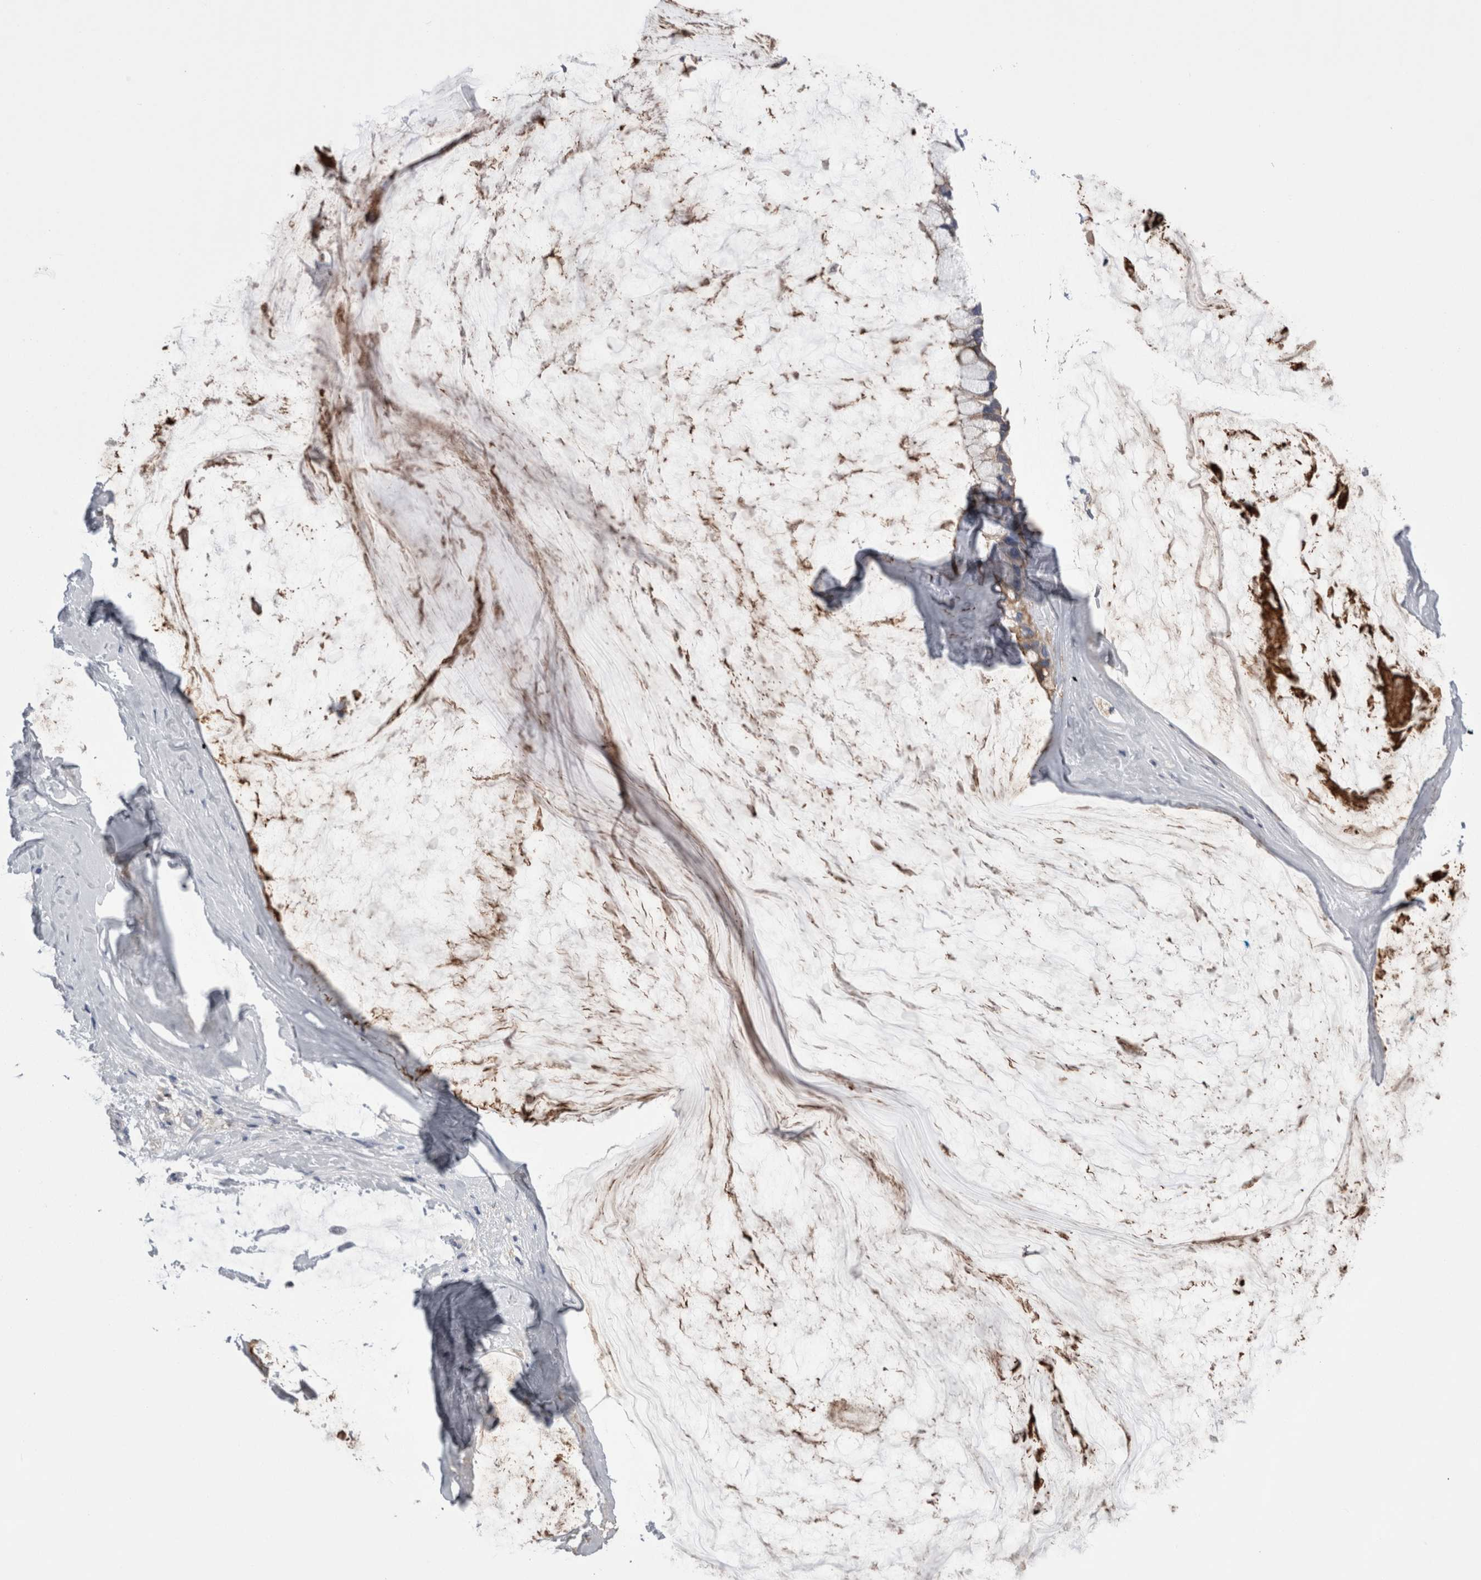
{"staining": {"intensity": "moderate", "quantity": "25%-75%", "location": "cytoplasmic/membranous"}, "tissue": "ovarian cancer", "cell_type": "Tumor cells", "image_type": "cancer", "snomed": [{"axis": "morphology", "description": "Cystadenocarcinoma, mucinous, NOS"}, {"axis": "topography", "description": "Ovary"}], "caption": "Protein staining of mucinous cystadenocarcinoma (ovarian) tissue demonstrates moderate cytoplasmic/membranous positivity in approximately 25%-75% of tumor cells.", "gene": "DCTN6", "patient": {"sex": "female", "age": 39}}